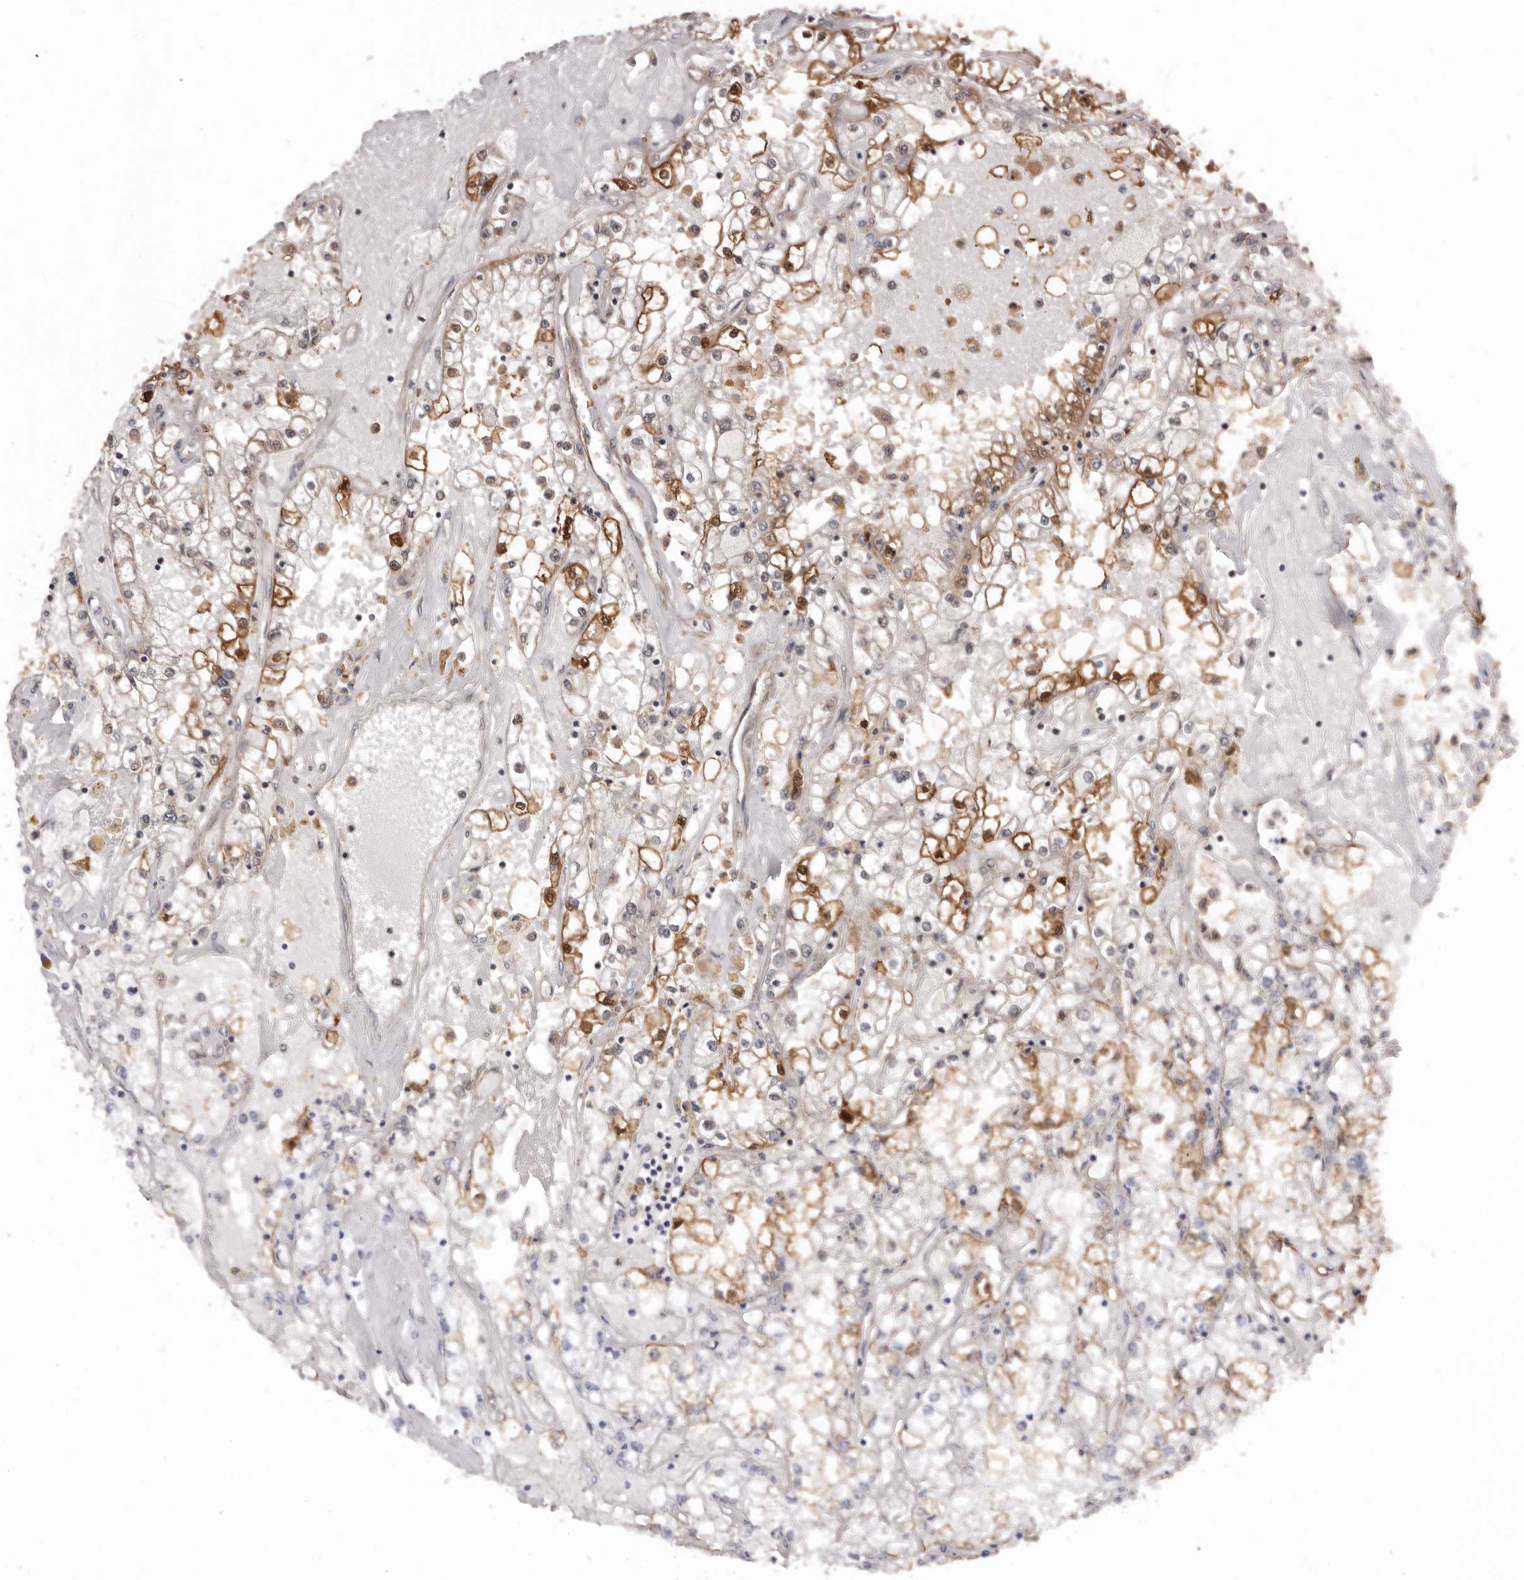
{"staining": {"intensity": "moderate", "quantity": ">75%", "location": "cytoplasmic/membranous"}, "tissue": "renal cancer", "cell_type": "Tumor cells", "image_type": "cancer", "snomed": [{"axis": "morphology", "description": "Adenocarcinoma, NOS"}, {"axis": "topography", "description": "Kidney"}], "caption": "Immunohistochemical staining of human renal cancer (adenocarcinoma) shows moderate cytoplasmic/membranous protein staining in approximately >75% of tumor cells.", "gene": "COQ8B", "patient": {"sex": "male", "age": 56}}